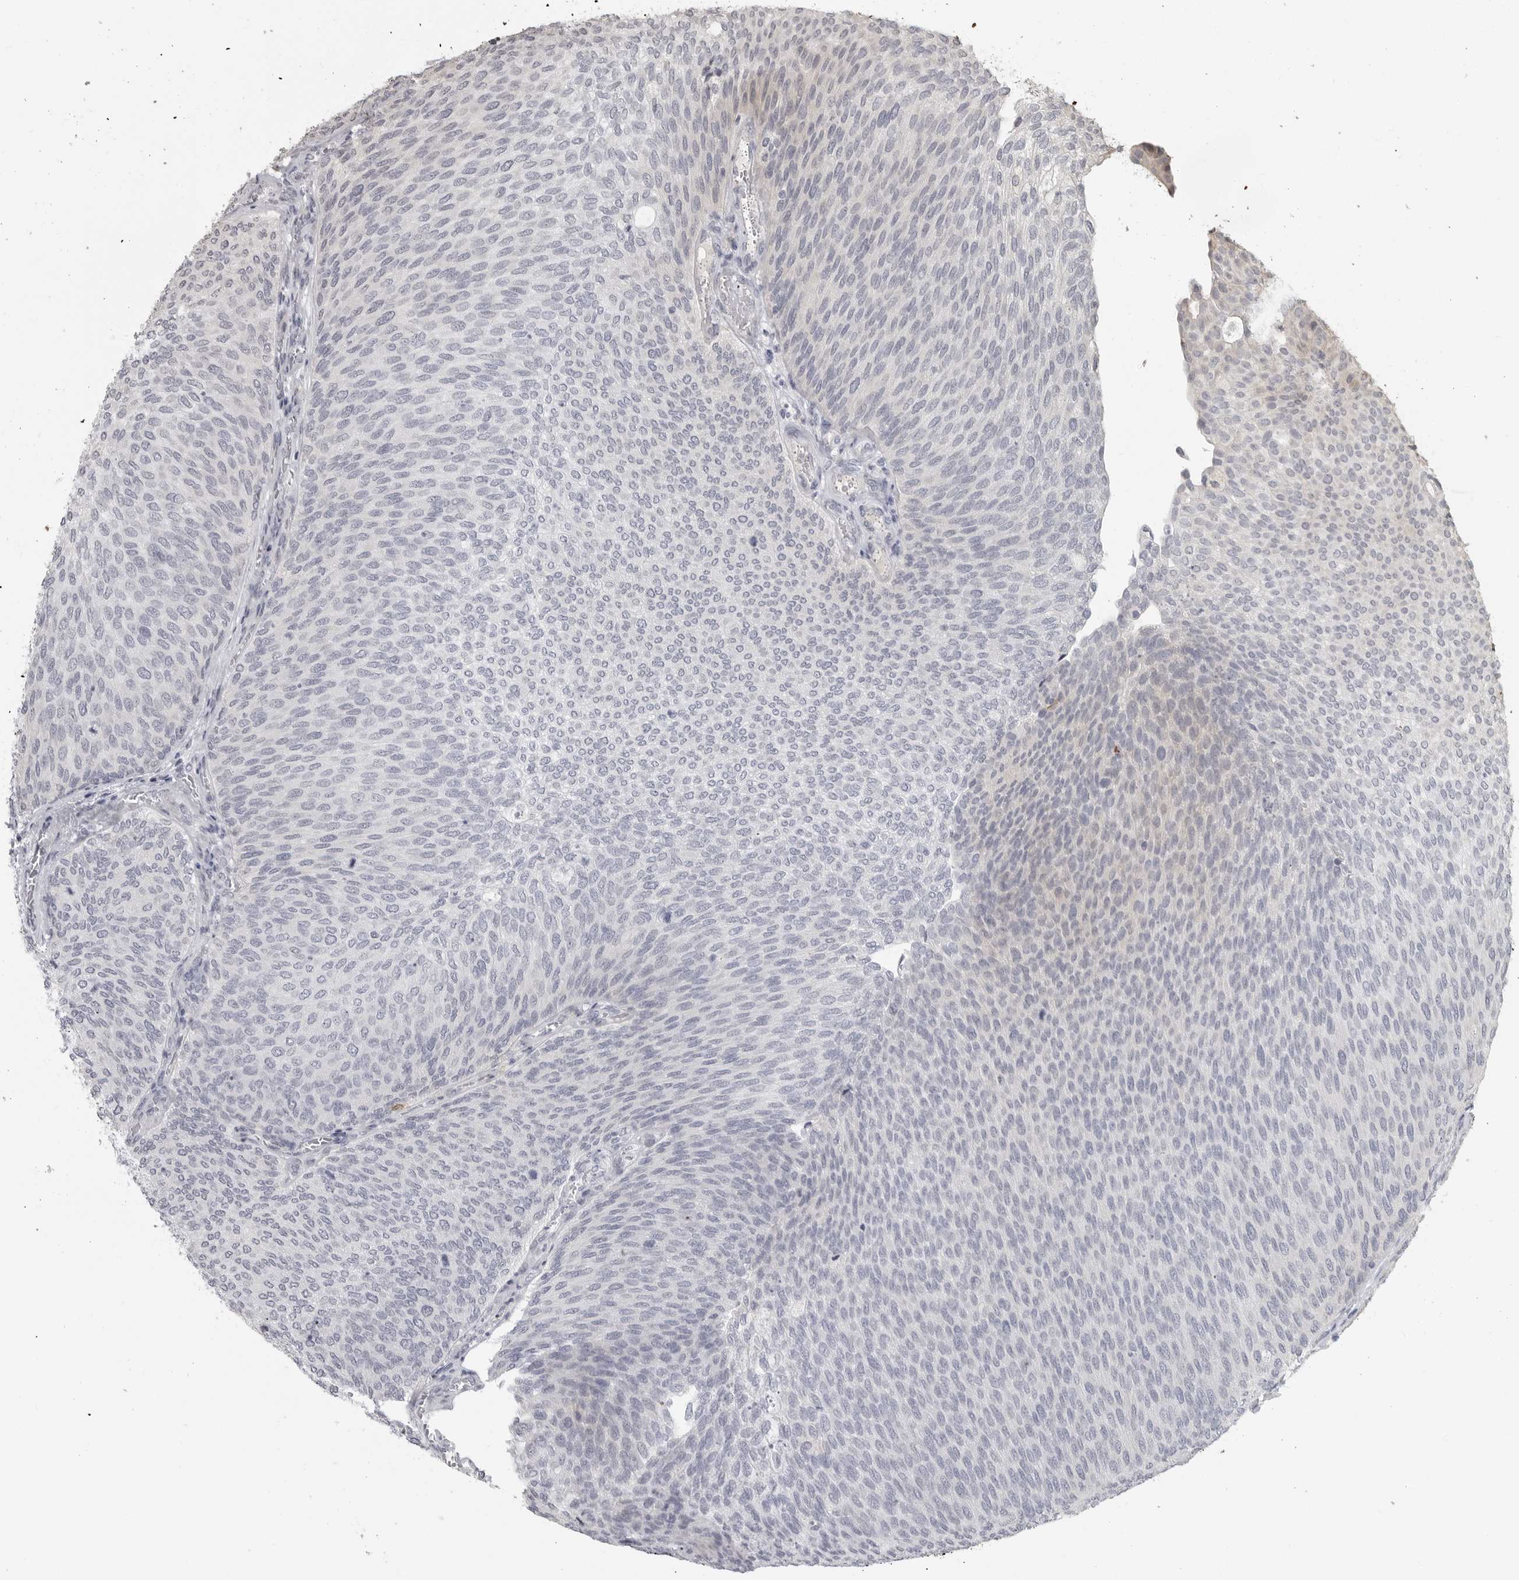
{"staining": {"intensity": "negative", "quantity": "none", "location": "none"}, "tissue": "urothelial cancer", "cell_type": "Tumor cells", "image_type": "cancer", "snomed": [{"axis": "morphology", "description": "Urothelial carcinoma, Low grade"}, {"axis": "topography", "description": "Urinary bladder"}], "caption": "High power microscopy micrograph of an IHC image of low-grade urothelial carcinoma, revealing no significant positivity in tumor cells. (DAB immunohistochemistry with hematoxylin counter stain).", "gene": "IDO1", "patient": {"sex": "female", "age": 79}}